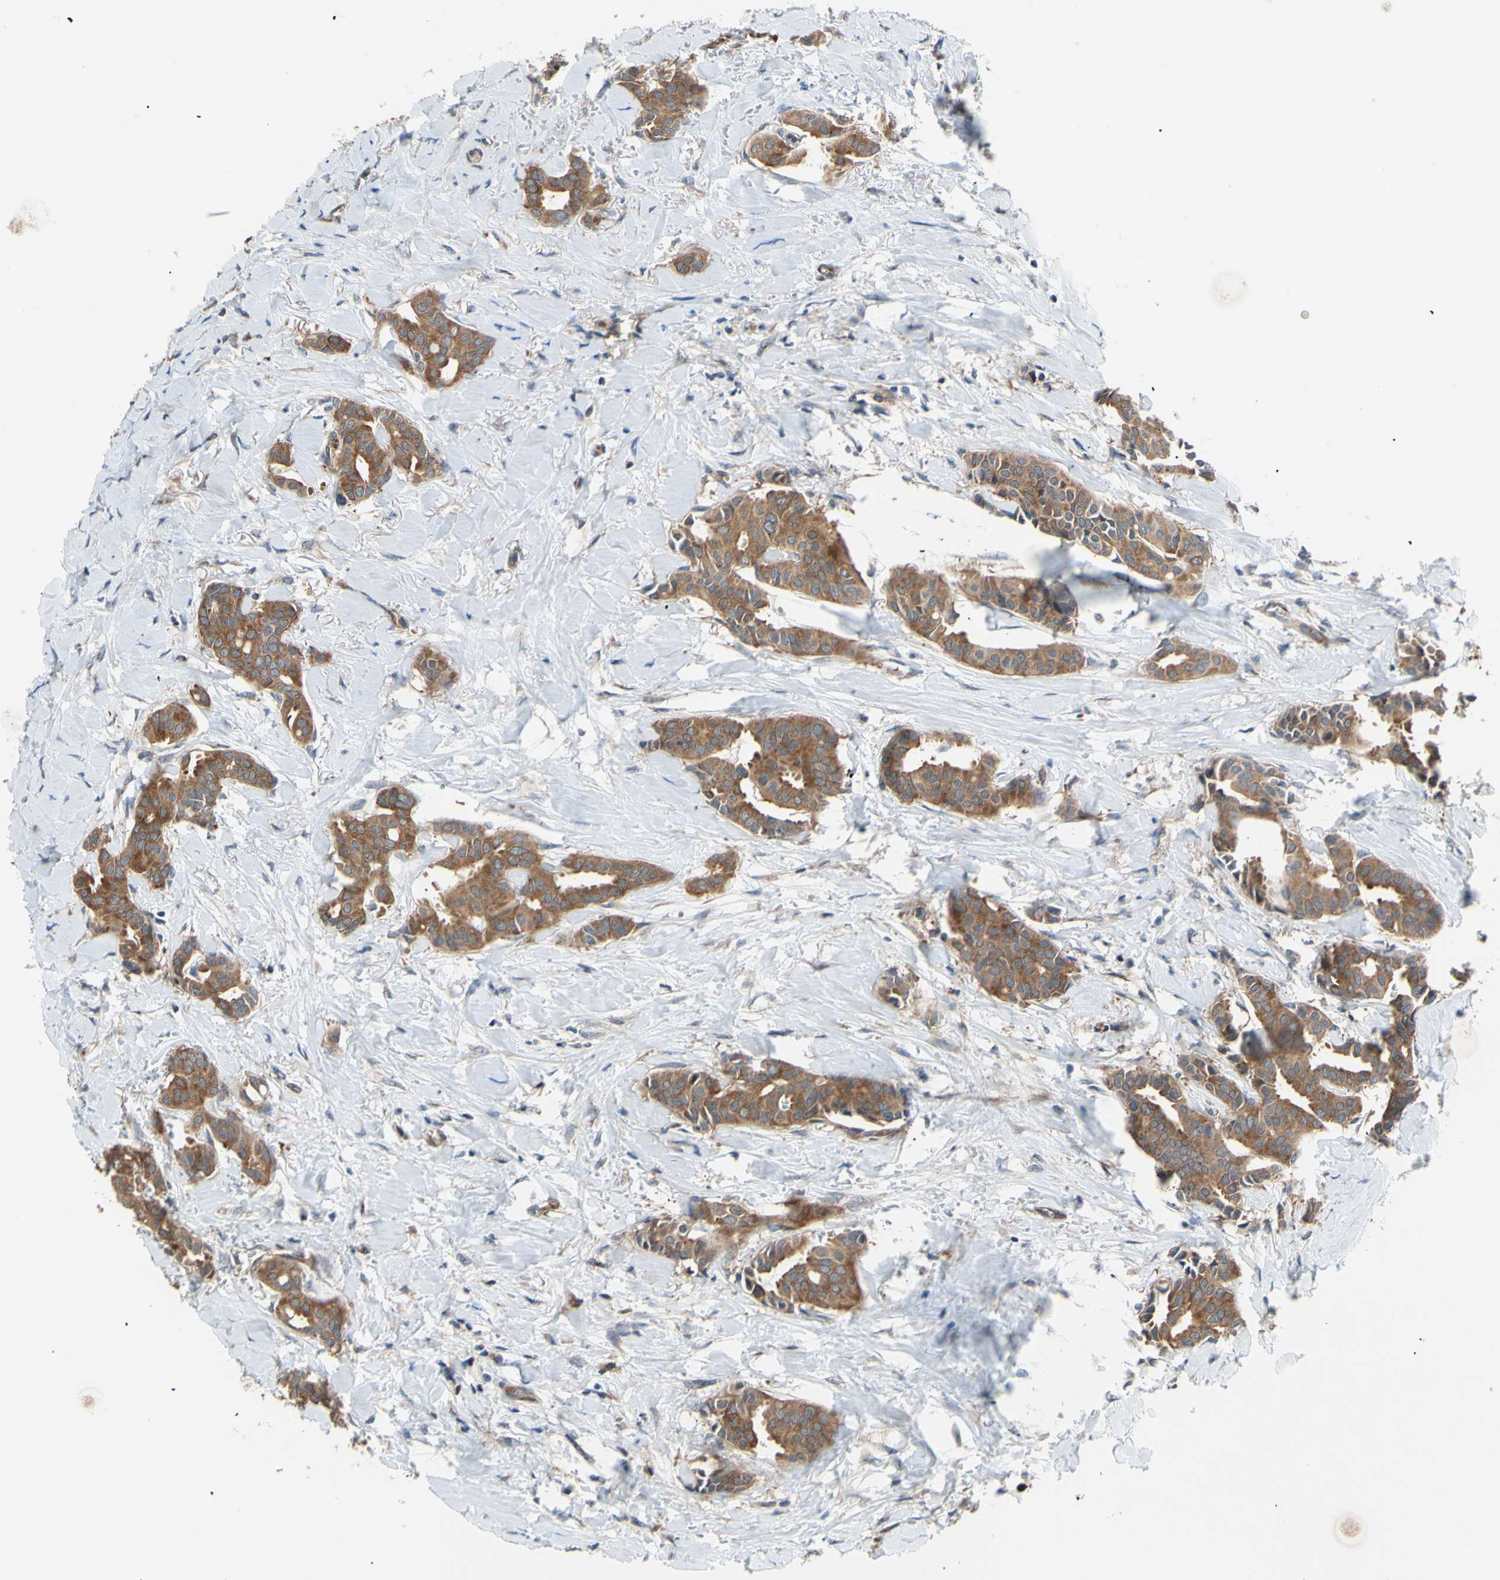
{"staining": {"intensity": "moderate", "quantity": ">75%", "location": "cytoplasmic/membranous"}, "tissue": "head and neck cancer", "cell_type": "Tumor cells", "image_type": "cancer", "snomed": [{"axis": "morphology", "description": "Adenocarcinoma, NOS"}, {"axis": "topography", "description": "Salivary gland"}, {"axis": "topography", "description": "Head-Neck"}], "caption": "Human adenocarcinoma (head and neck) stained with a protein marker reveals moderate staining in tumor cells.", "gene": "DYNLRB1", "patient": {"sex": "female", "age": 59}}